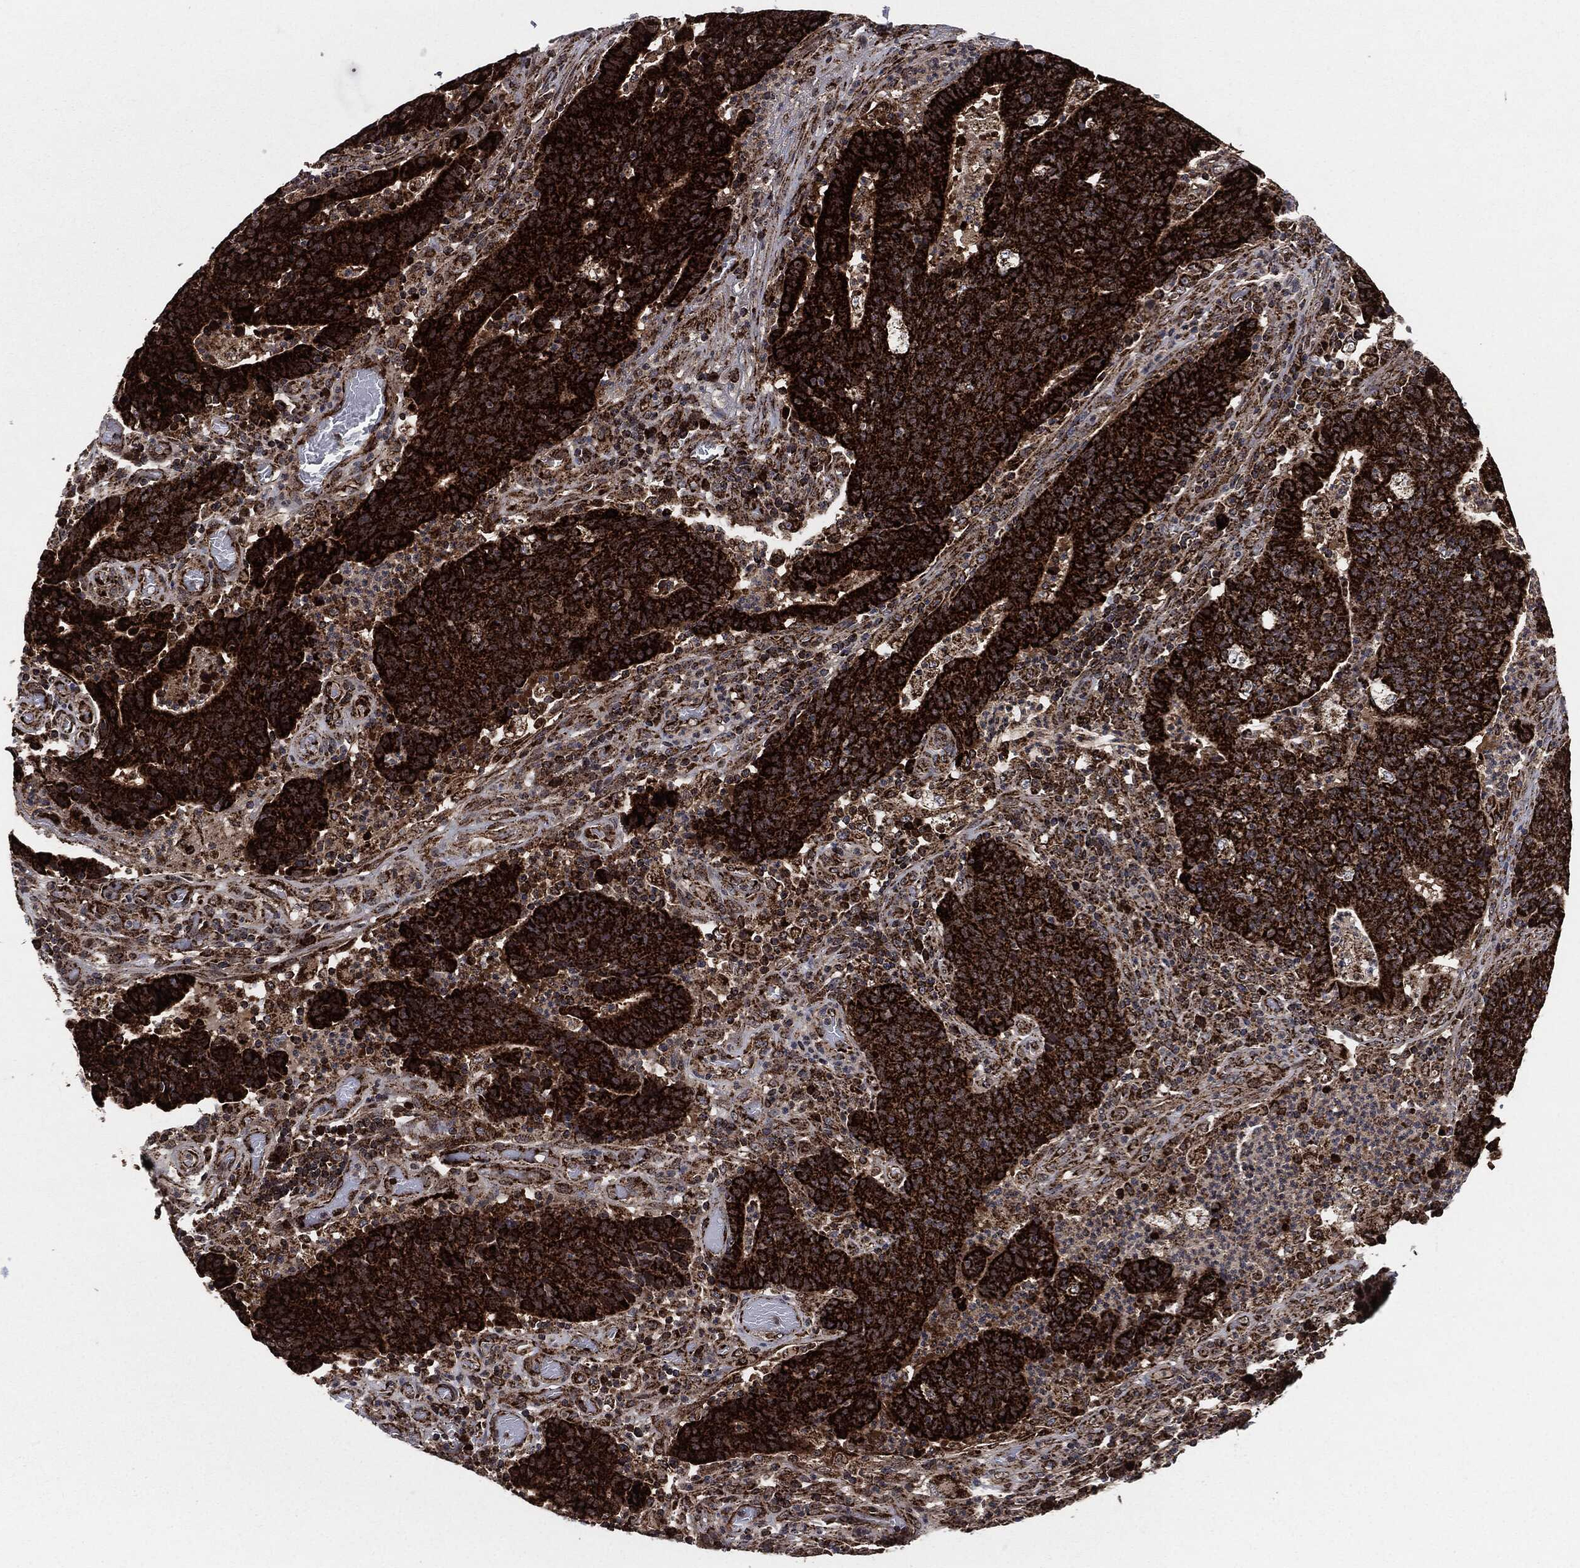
{"staining": {"intensity": "strong", "quantity": ">75%", "location": "cytoplasmic/membranous"}, "tissue": "colorectal cancer", "cell_type": "Tumor cells", "image_type": "cancer", "snomed": [{"axis": "morphology", "description": "Adenocarcinoma, NOS"}, {"axis": "topography", "description": "Colon"}], "caption": "Immunohistochemistry photomicrograph of neoplastic tissue: human colorectal adenocarcinoma stained using immunohistochemistry (IHC) demonstrates high levels of strong protein expression localized specifically in the cytoplasmic/membranous of tumor cells, appearing as a cytoplasmic/membranous brown color.", "gene": "FH", "patient": {"sex": "female", "age": 75}}